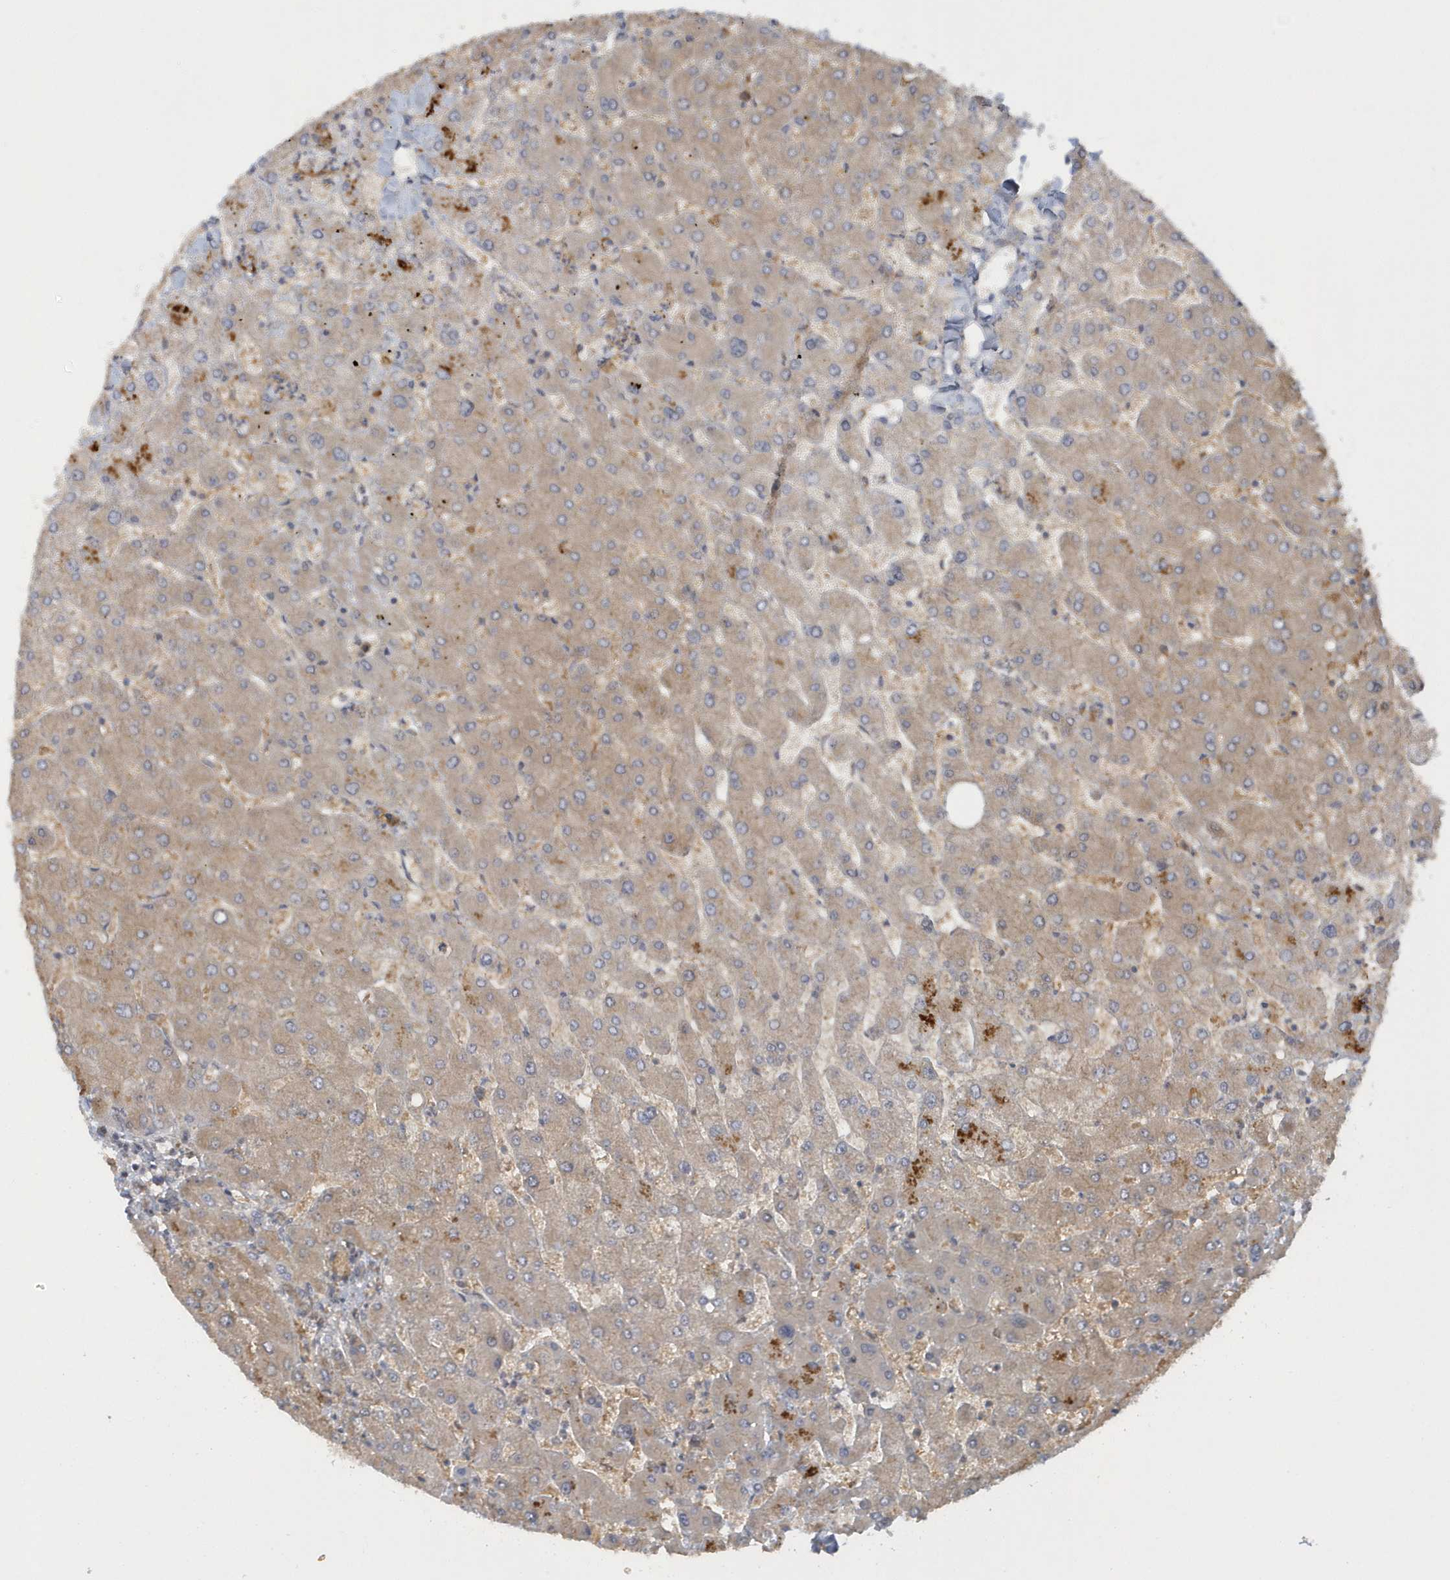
{"staining": {"intensity": "weak", "quantity": "25%-75%", "location": "cytoplasmic/membranous"}, "tissue": "liver", "cell_type": "Cholangiocytes", "image_type": "normal", "snomed": [{"axis": "morphology", "description": "Normal tissue, NOS"}, {"axis": "topography", "description": "Liver"}], "caption": "DAB (3,3'-diaminobenzidine) immunohistochemical staining of normal liver demonstrates weak cytoplasmic/membranous protein positivity in approximately 25%-75% of cholangiocytes. The staining was performed using DAB (3,3'-diaminobenzidine) to visualize the protein expression in brown, while the nuclei were stained in blue with hematoxylin (Magnification: 20x).", "gene": "ATG4A", "patient": {"sex": "male", "age": 55}}